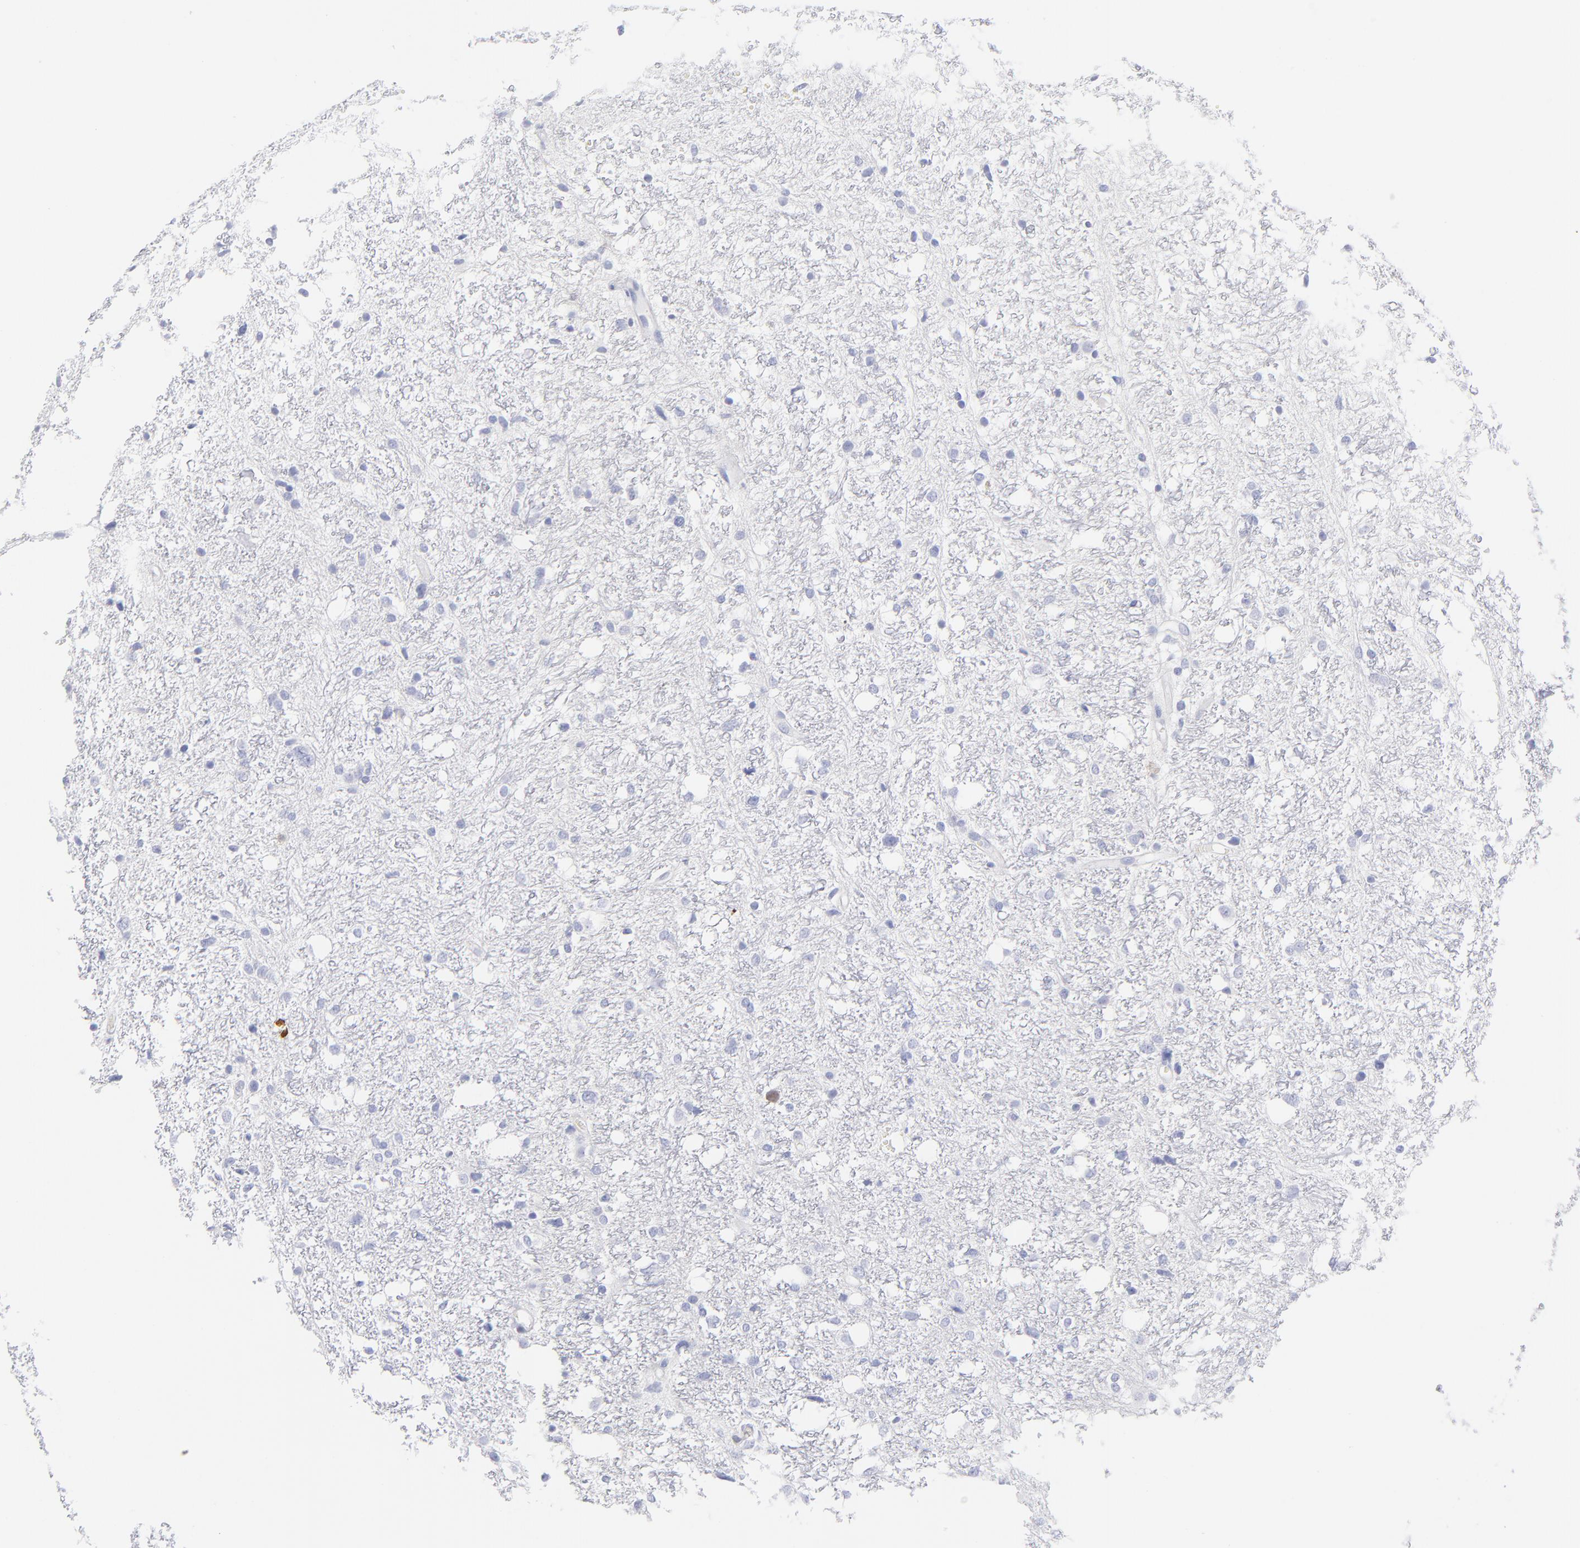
{"staining": {"intensity": "negative", "quantity": "none", "location": "none"}, "tissue": "glioma", "cell_type": "Tumor cells", "image_type": "cancer", "snomed": [{"axis": "morphology", "description": "Glioma, malignant, High grade"}, {"axis": "topography", "description": "Brain"}], "caption": "High magnification brightfield microscopy of malignant glioma (high-grade) stained with DAB (3,3'-diaminobenzidine) (brown) and counterstained with hematoxylin (blue): tumor cells show no significant staining.", "gene": "CCNB1", "patient": {"sex": "female", "age": 59}}